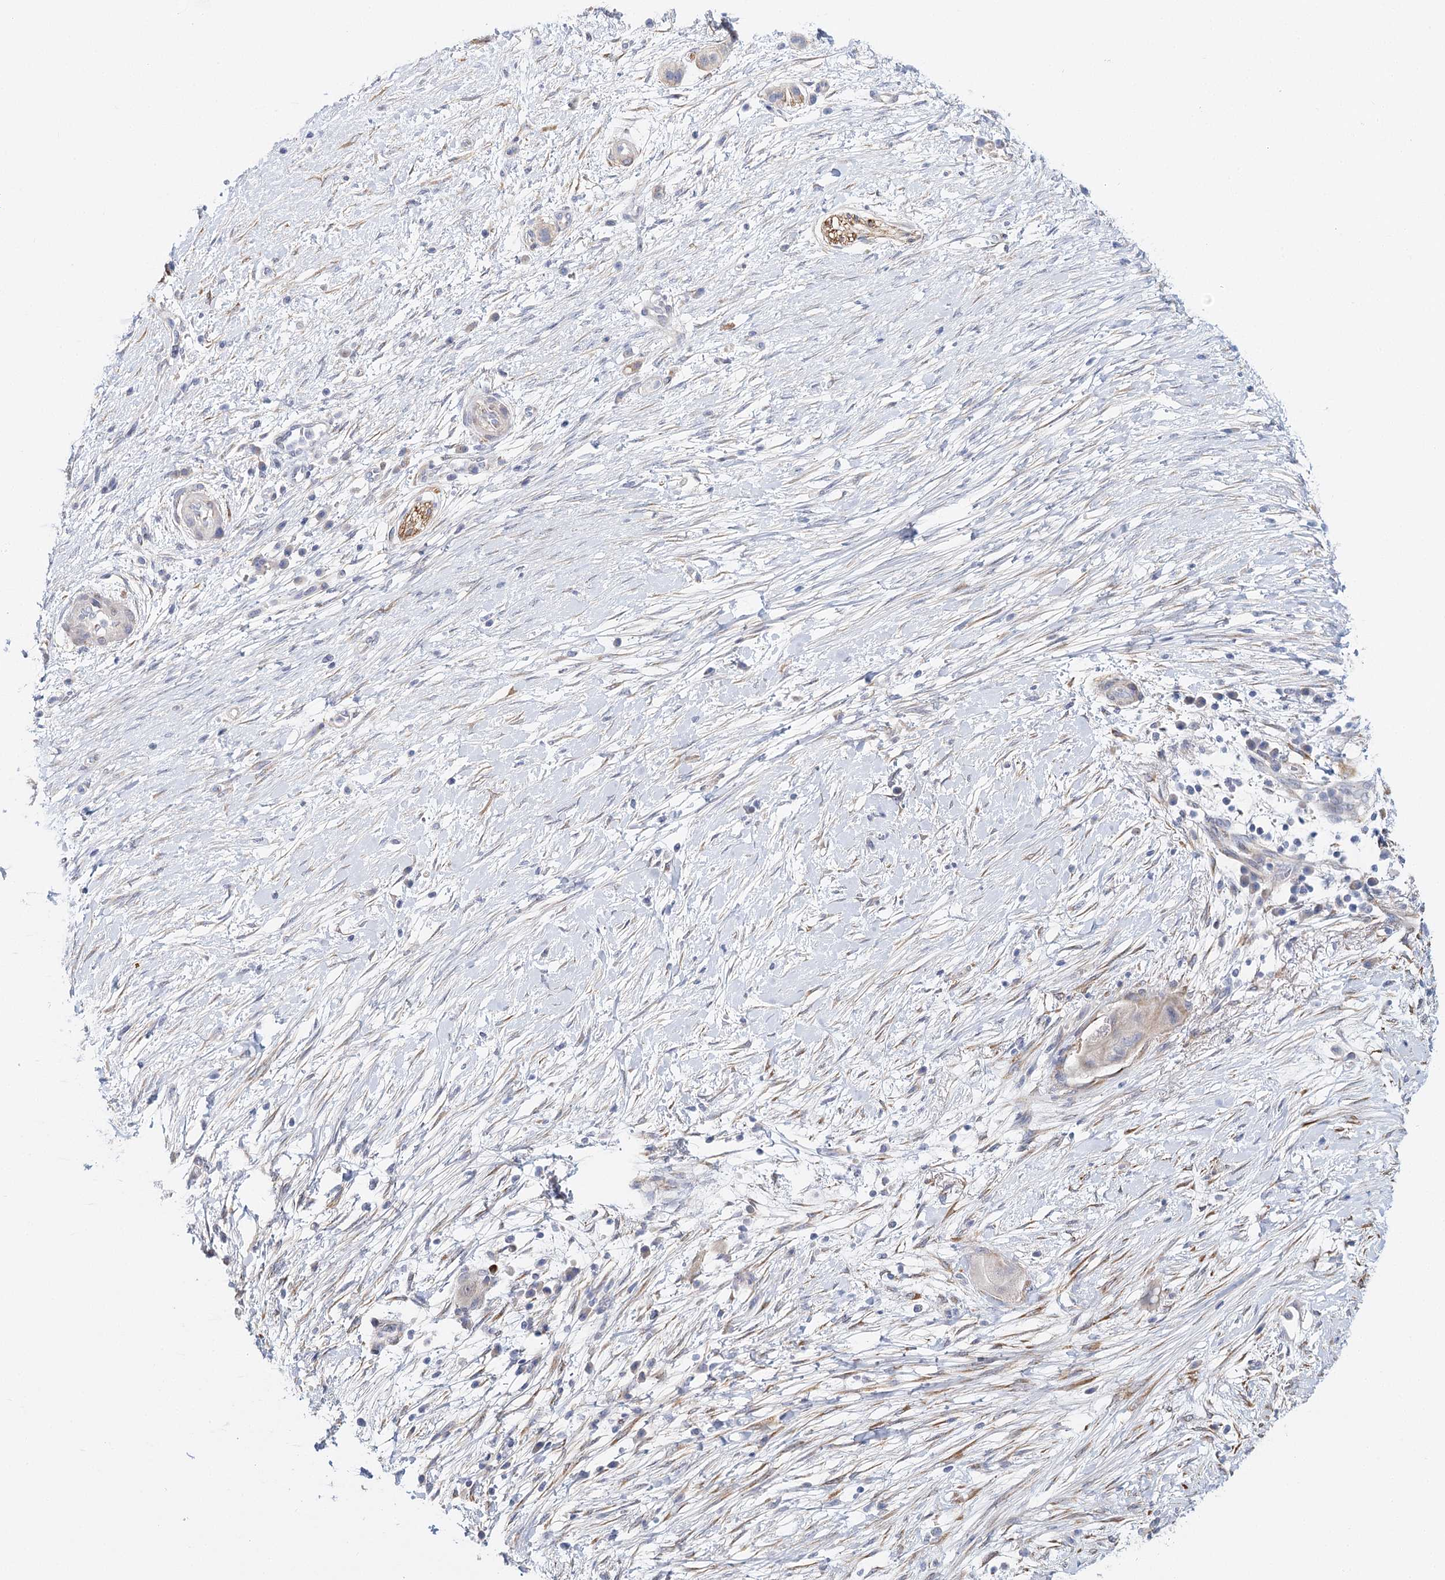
{"staining": {"intensity": "negative", "quantity": "none", "location": "none"}, "tissue": "pancreatic cancer", "cell_type": "Tumor cells", "image_type": "cancer", "snomed": [{"axis": "morphology", "description": "Adenocarcinoma, NOS"}, {"axis": "topography", "description": "Pancreas"}], "caption": "Image shows no protein positivity in tumor cells of pancreatic cancer tissue.", "gene": "TEX12", "patient": {"sex": "male", "age": 68}}